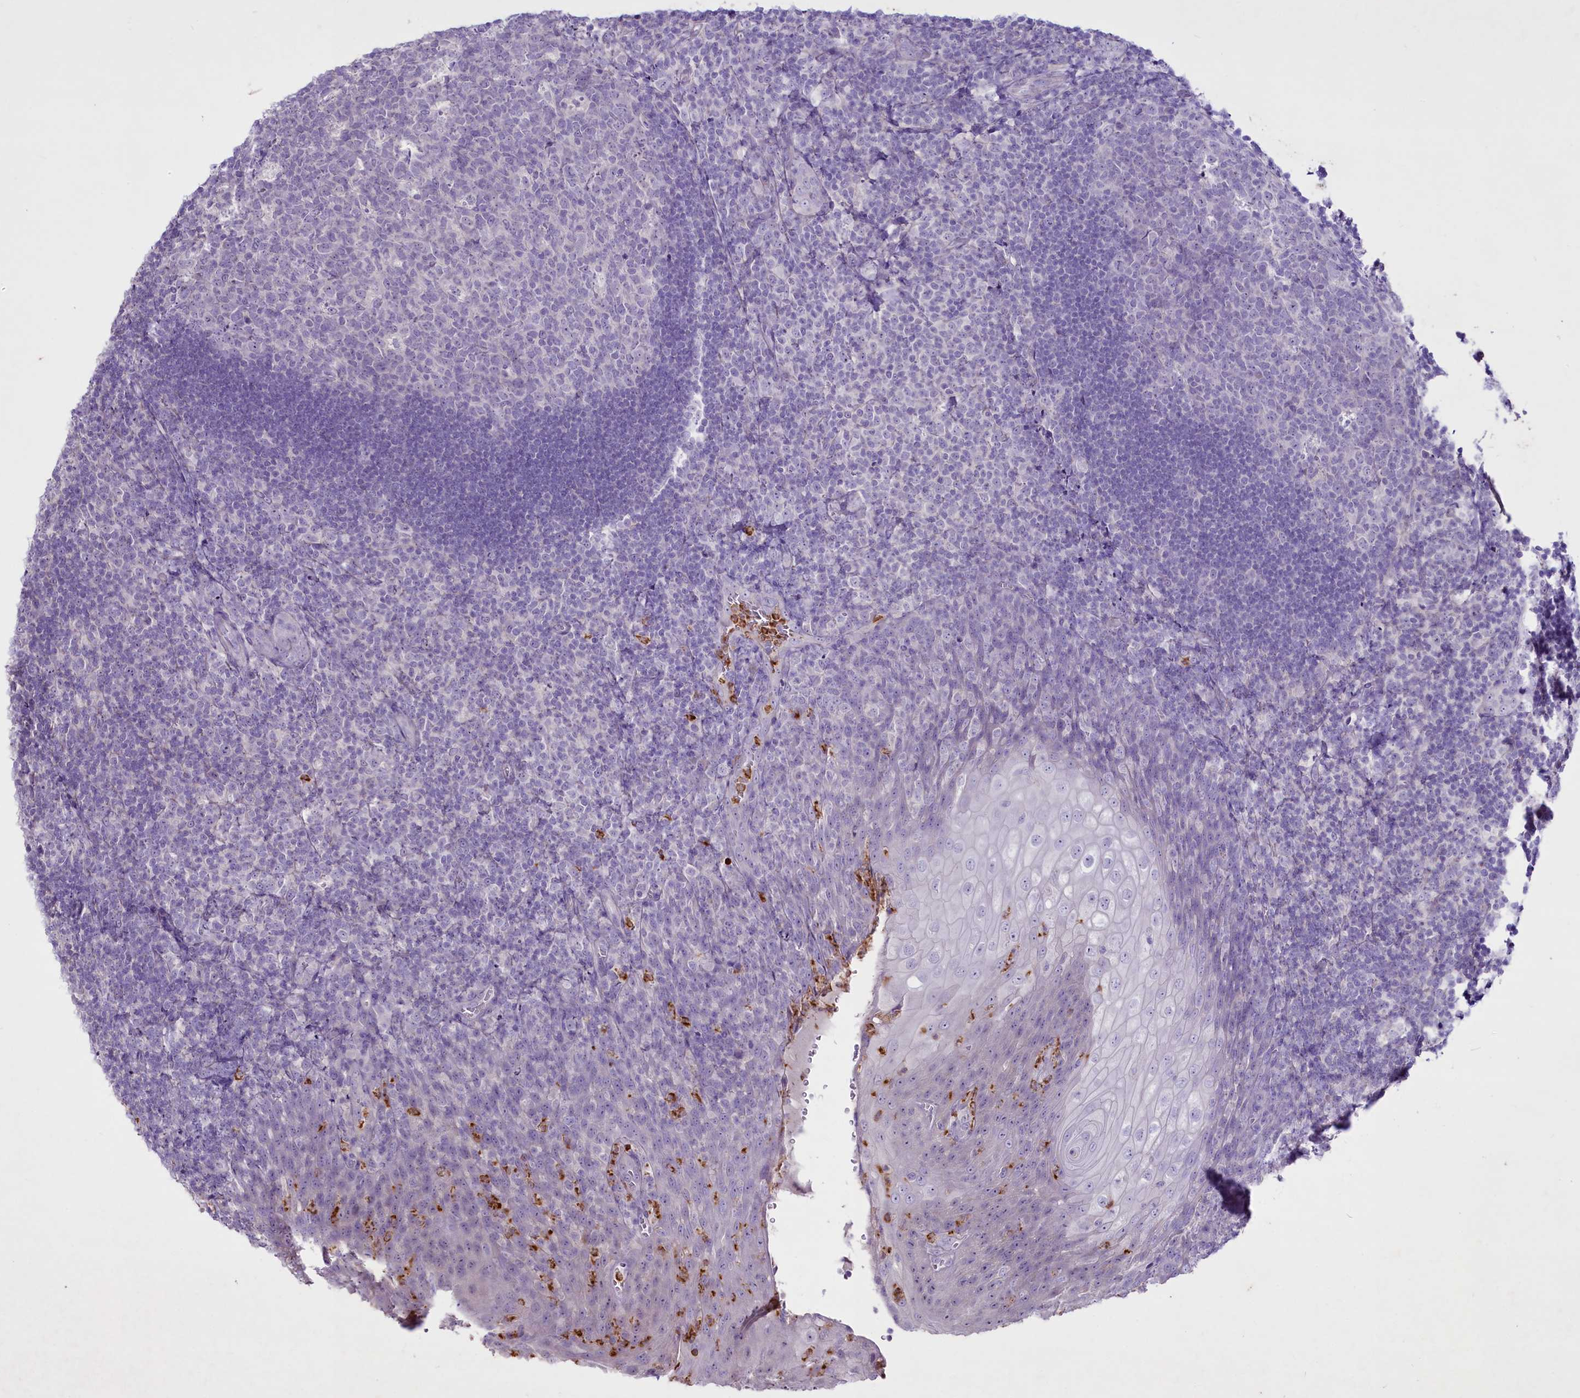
{"staining": {"intensity": "negative", "quantity": "none", "location": "none"}, "tissue": "tonsil", "cell_type": "Germinal center cells", "image_type": "normal", "snomed": [{"axis": "morphology", "description": "Normal tissue, NOS"}, {"axis": "topography", "description": "Tonsil"}], "caption": "Immunohistochemistry (IHC) image of benign tonsil: tonsil stained with DAB demonstrates no significant protein expression in germinal center cells. (DAB immunohistochemistry with hematoxylin counter stain).", "gene": "FAM209B", "patient": {"sex": "male", "age": 17}}